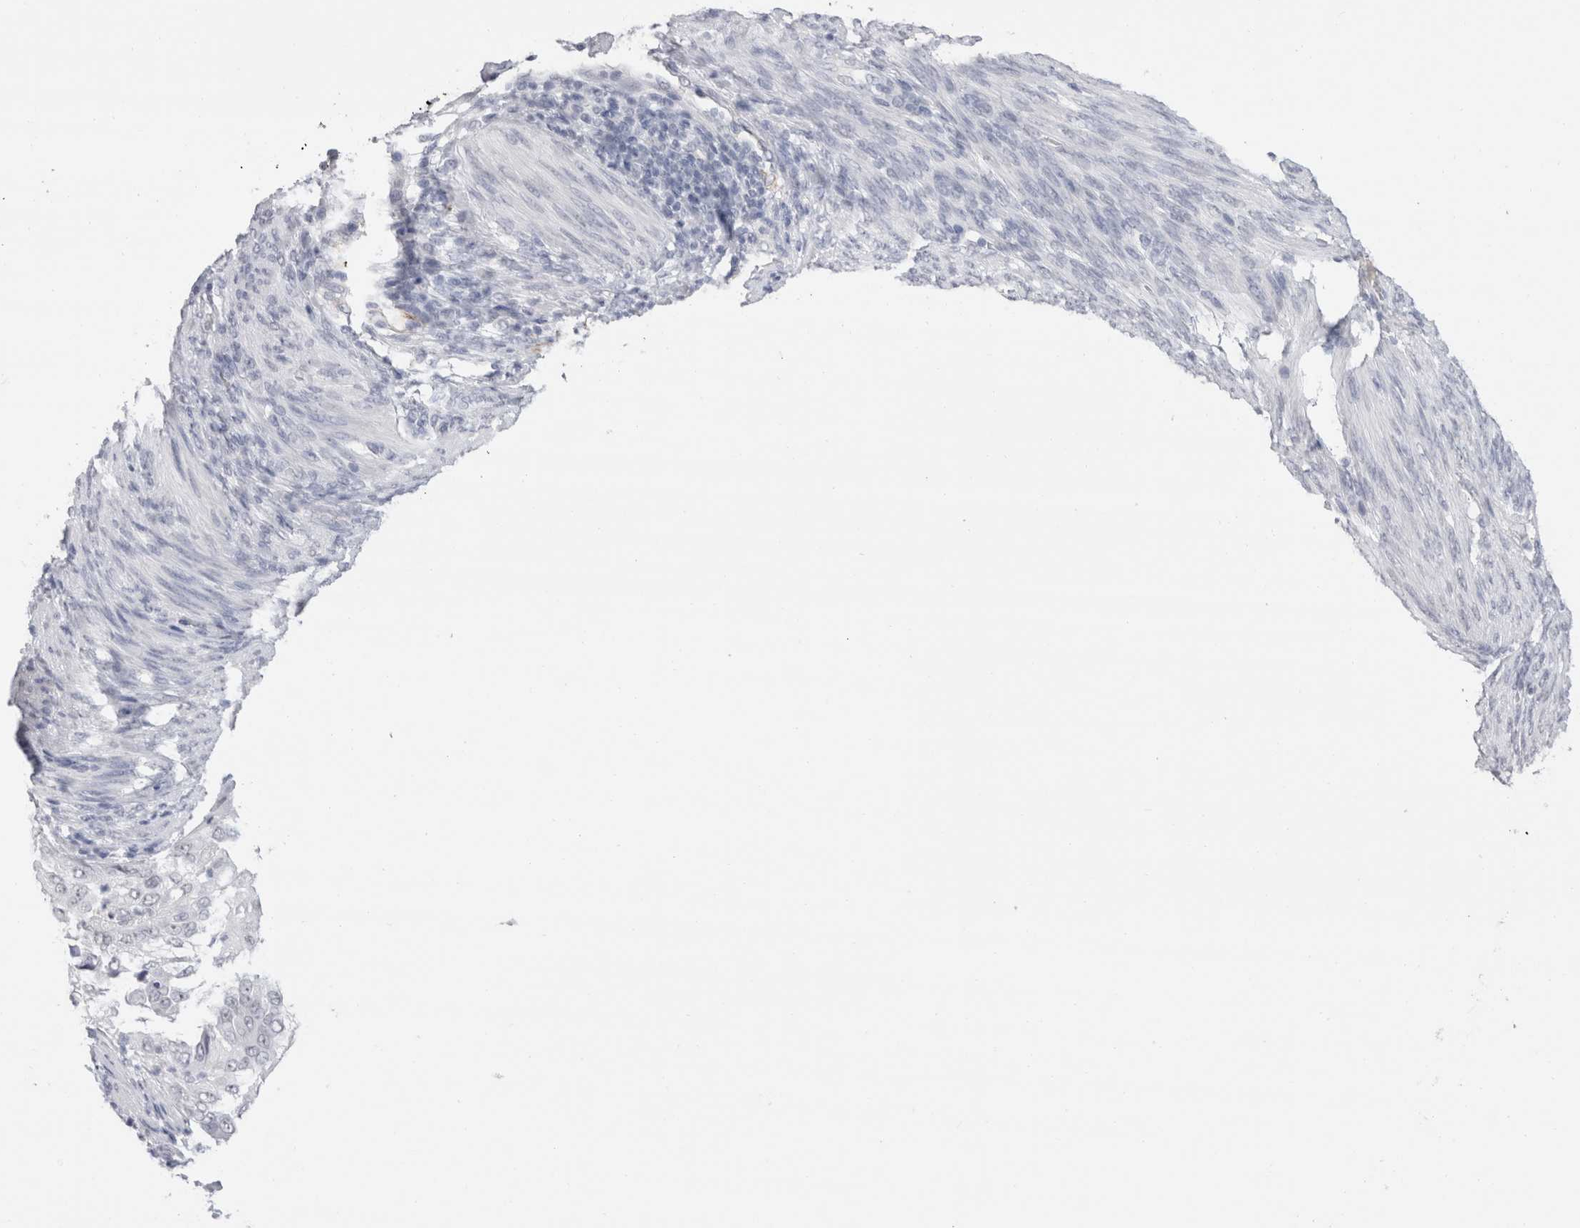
{"staining": {"intensity": "negative", "quantity": "none", "location": "none"}, "tissue": "endometrial cancer", "cell_type": "Tumor cells", "image_type": "cancer", "snomed": [{"axis": "morphology", "description": "Adenocarcinoma, NOS"}, {"axis": "topography", "description": "Endometrium"}], "caption": "Protein analysis of endometrial cancer reveals no significant staining in tumor cells.", "gene": "CADM3", "patient": {"sex": "female", "age": 85}}